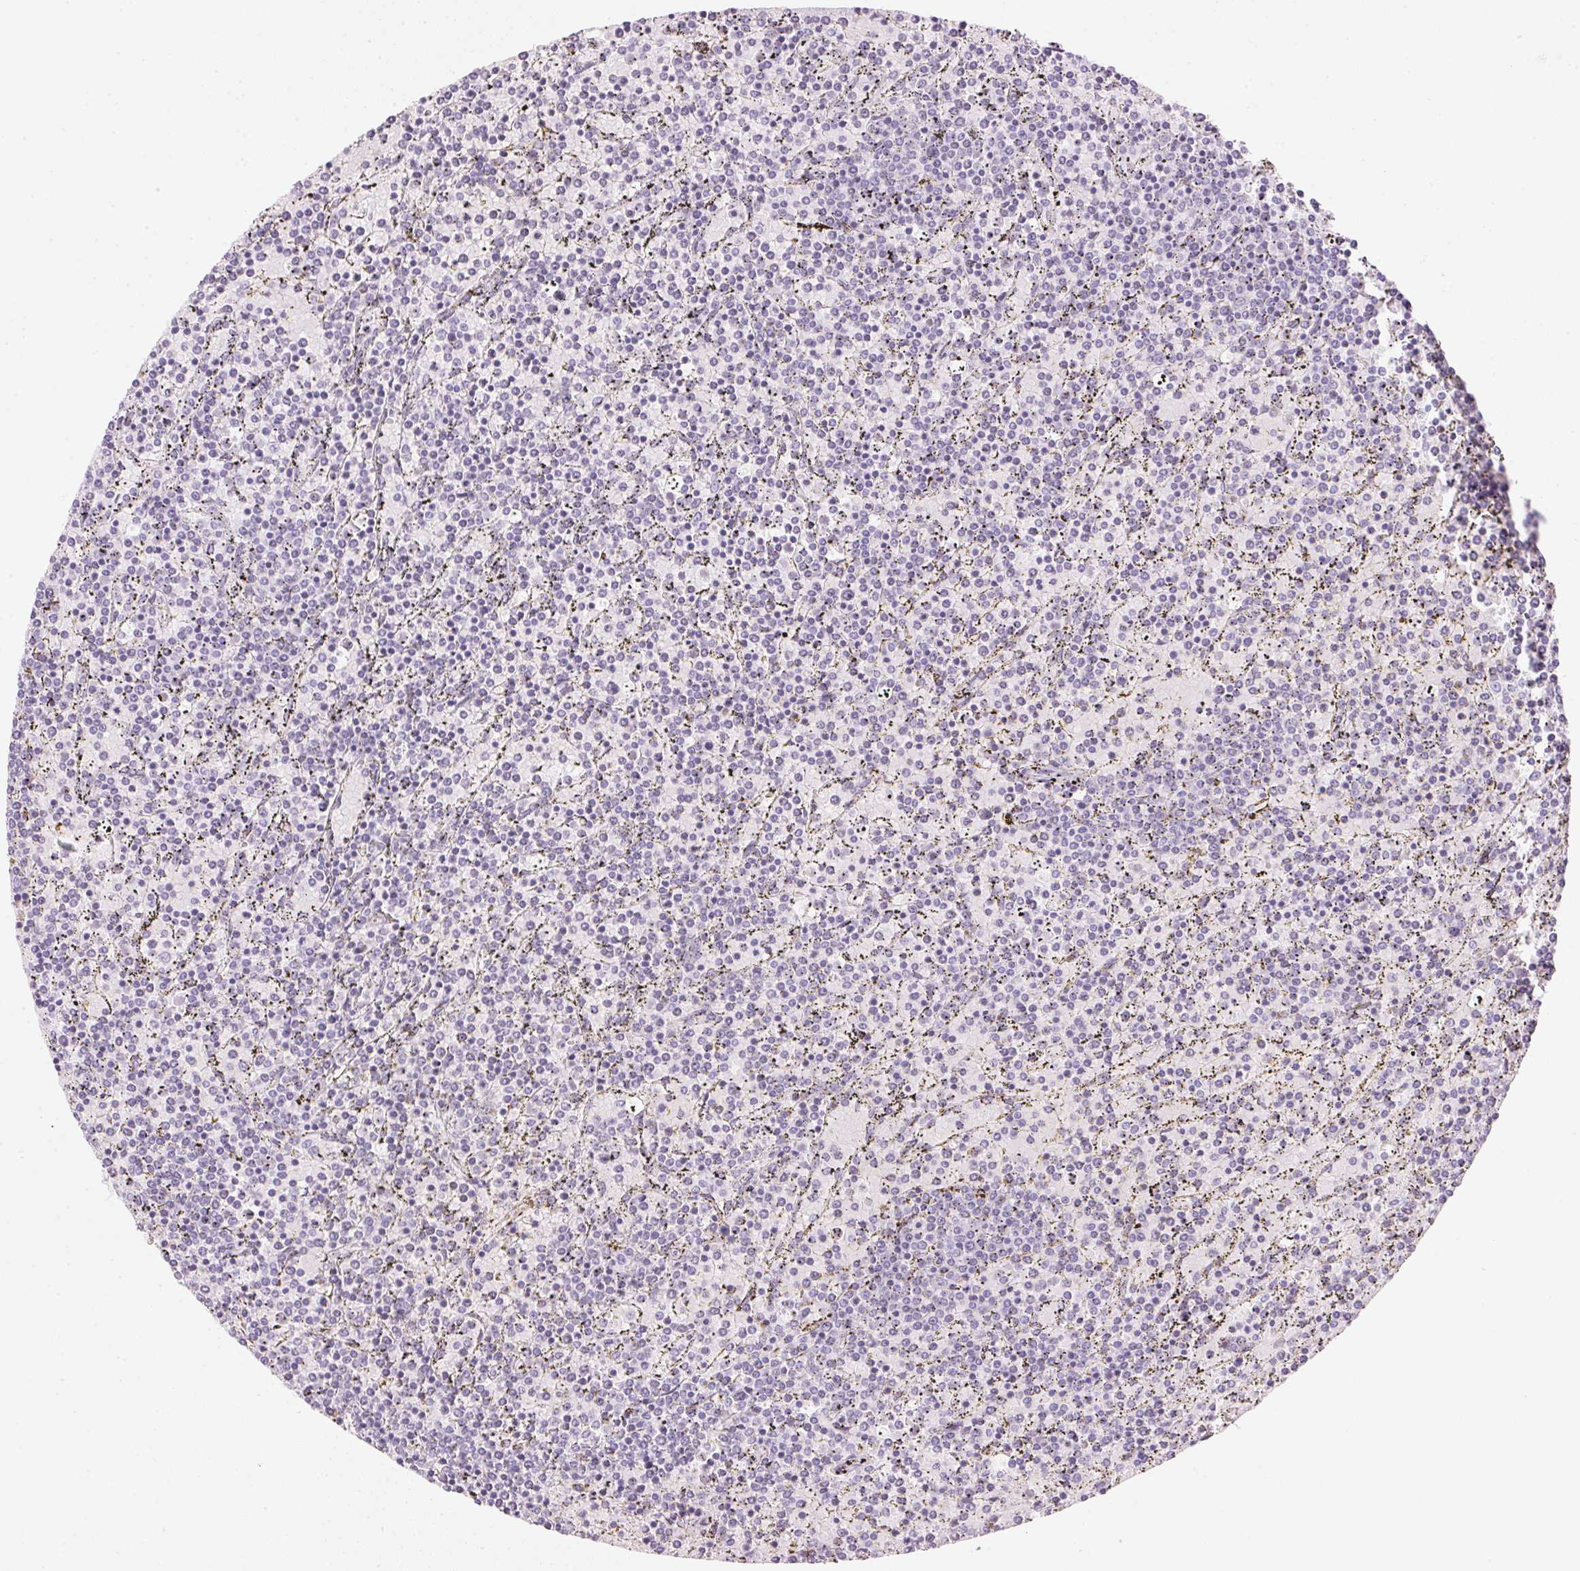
{"staining": {"intensity": "negative", "quantity": "none", "location": "none"}, "tissue": "lymphoma", "cell_type": "Tumor cells", "image_type": "cancer", "snomed": [{"axis": "morphology", "description": "Malignant lymphoma, non-Hodgkin's type, Low grade"}, {"axis": "topography", "description": "Spleen"}], "caption": "Tumor cells are negative for protein expression in human low-grade malignant lymphoma, non-Hodgkin's type.", "gene": "IGFBP1", "patient": {"sex": "female", "age": 77}}